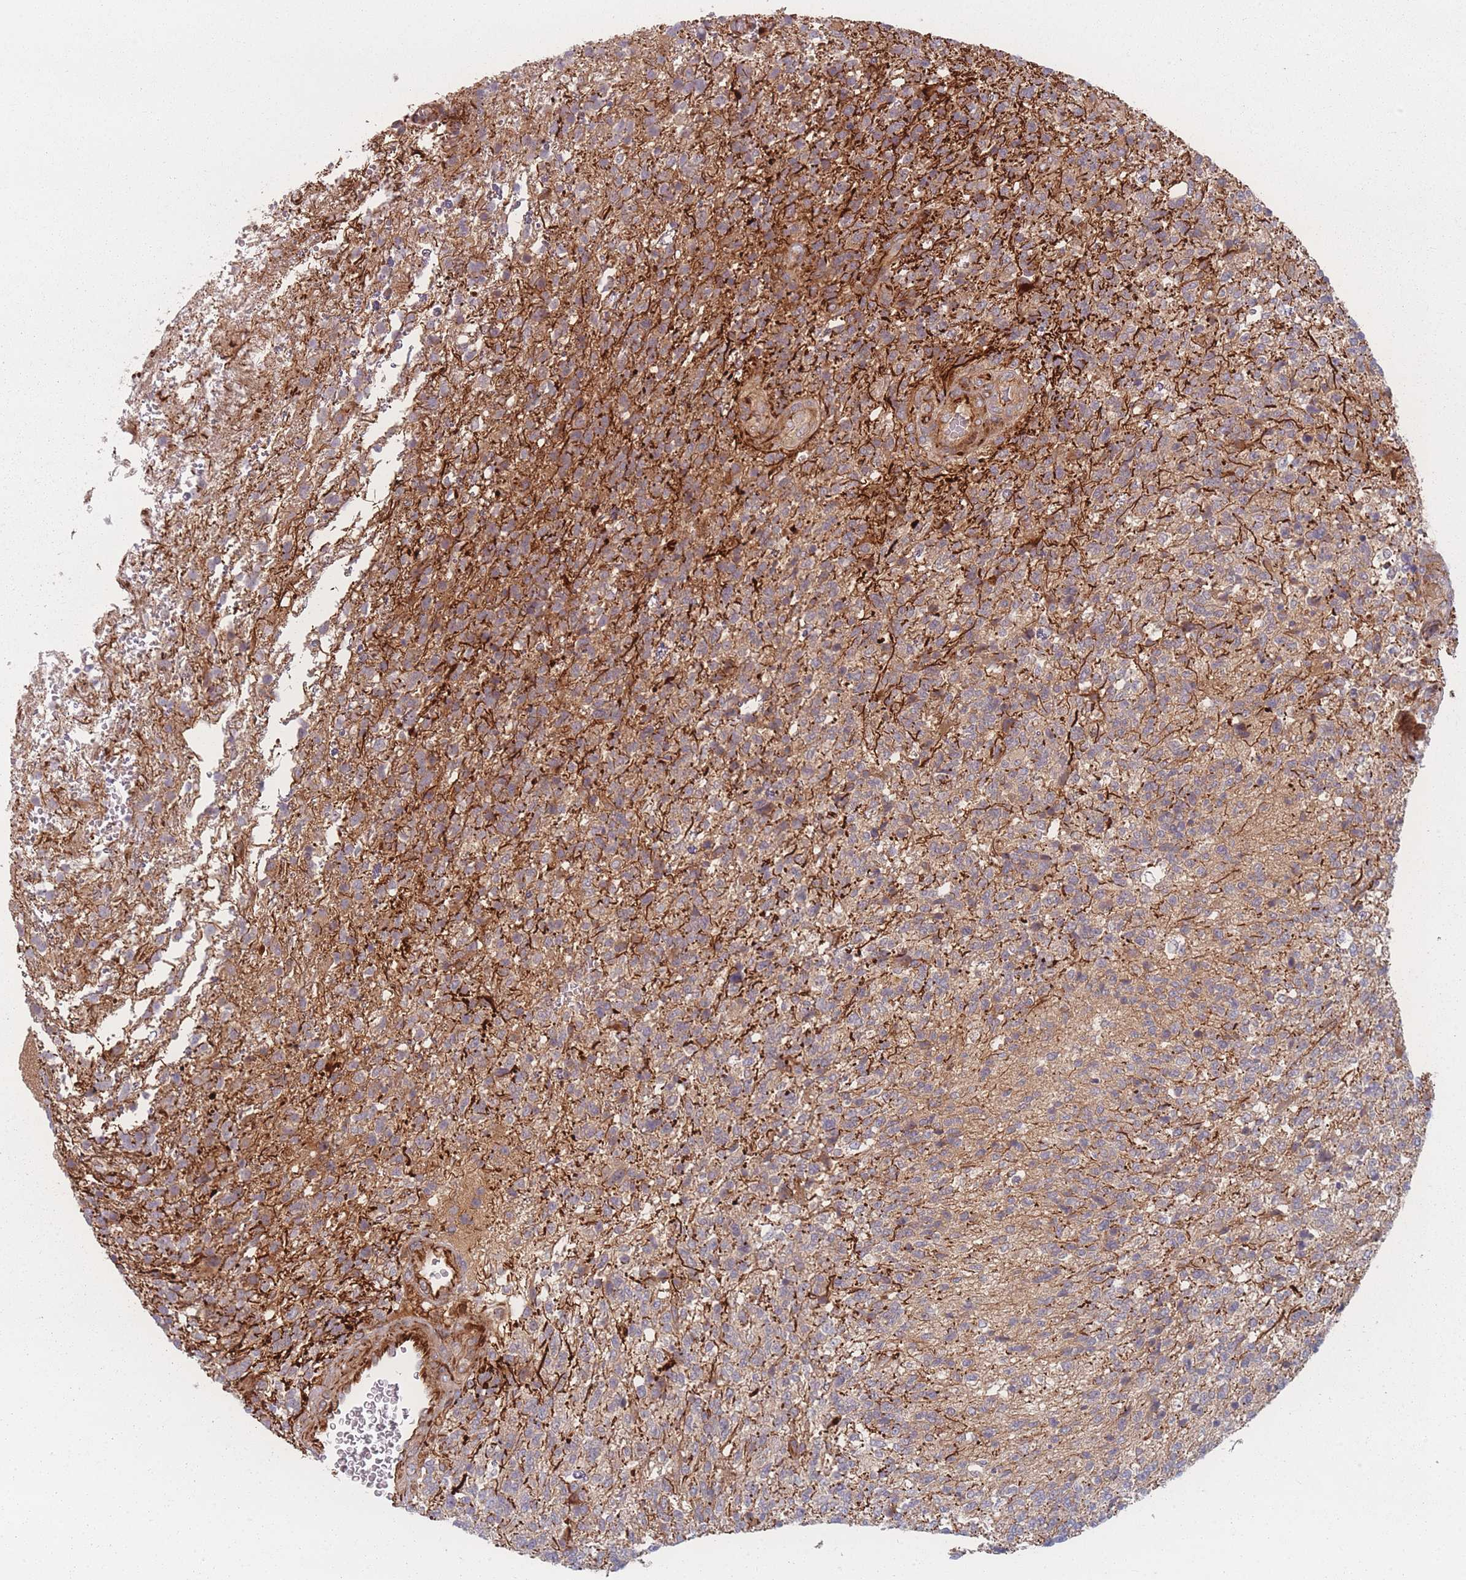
{"staining": {"intensity": "weak", "quantity": ">75%", "location": "cytoplasmic/membranous"}, "tissue": "glioma", "cell_type": "Tumor cells", "image_type": "cancer", "snomed": [{"axis": "morphology", "description": "Glioma, malignant, High grade"}, {"axis": "topography", "description": "Brain"}], "caption": "Approximately >75% of tumor cells in human malignant high-grade glioma display weak cytoplasmic/membranous protein positivity as visualized by brown immunohistochemical staining.", "gene": "EEF1AKMT2", "patient": {"sex": "male", "age": 56}}